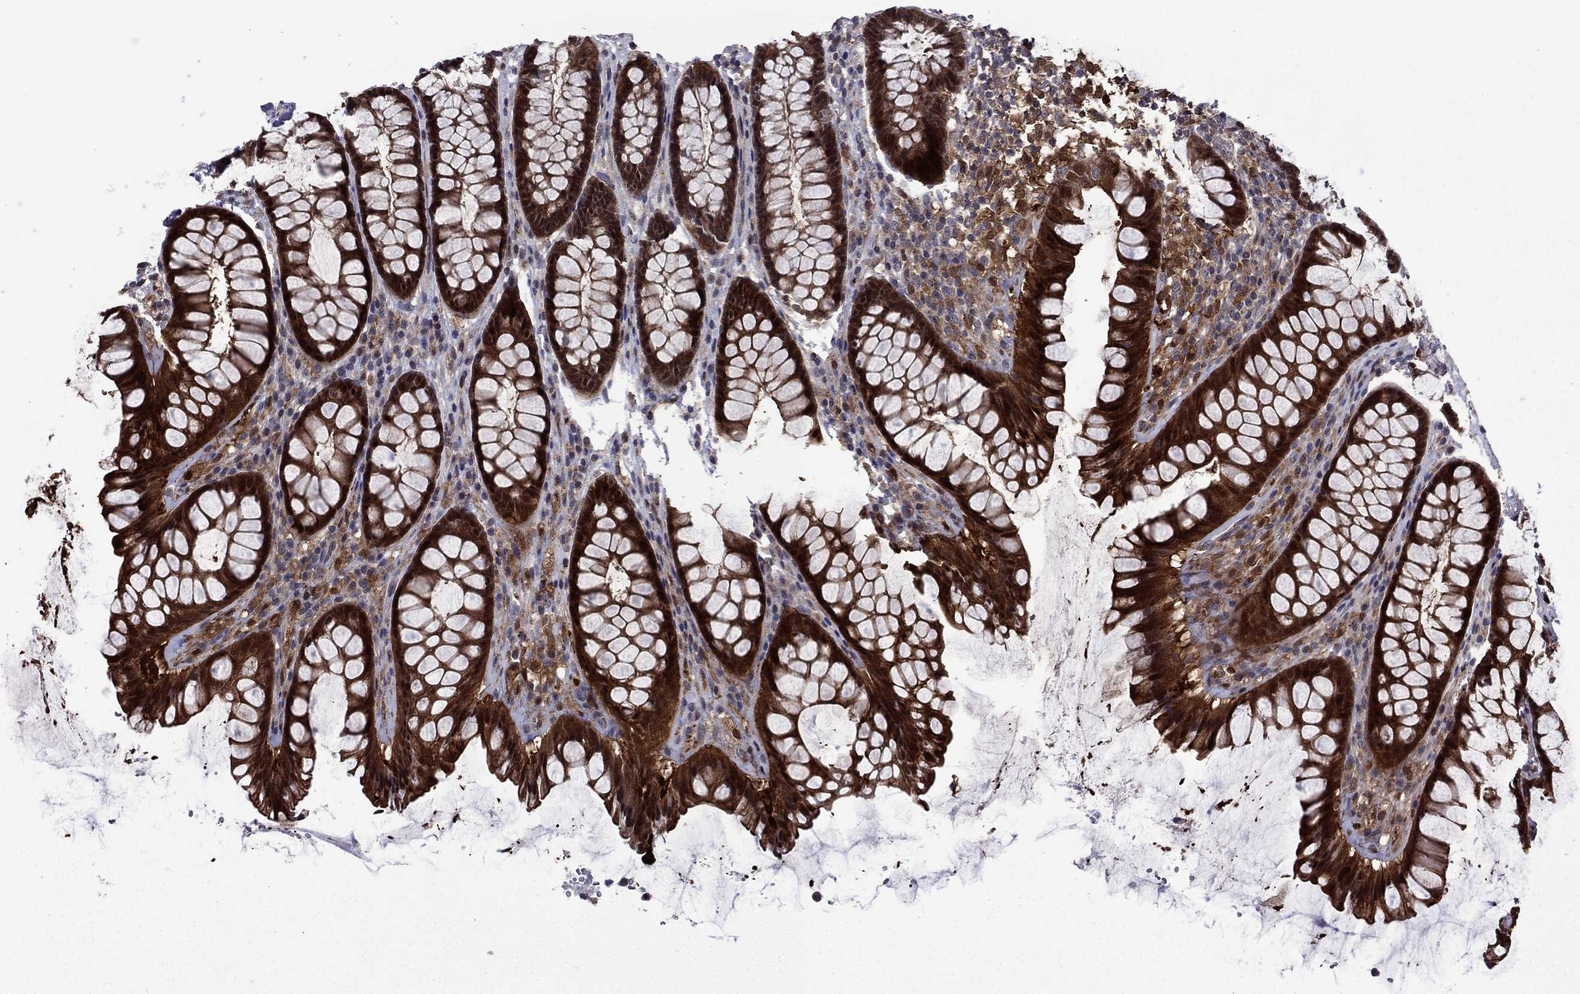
{"staining": {"intensity": "strong", "quantity": ">75%", "location": "cytoplasmic/membranous"}, "tissue": "rectum", "cell_type": "Glandular cells", "image_type": "normal", "snomed": [{"axis": "morphology", "description": "Normal tissue, NOS"}, {"axis": "topography", "description": "Rectum"}], "caption": "Immunohistochemistry of unremarkable human rectum demonstrates high levels of strong cytoplasmic/membranous expression in approximately >75% of glandular cells.", "gene": "TPMT", "patient": {"sex": "male", "age": 72}}